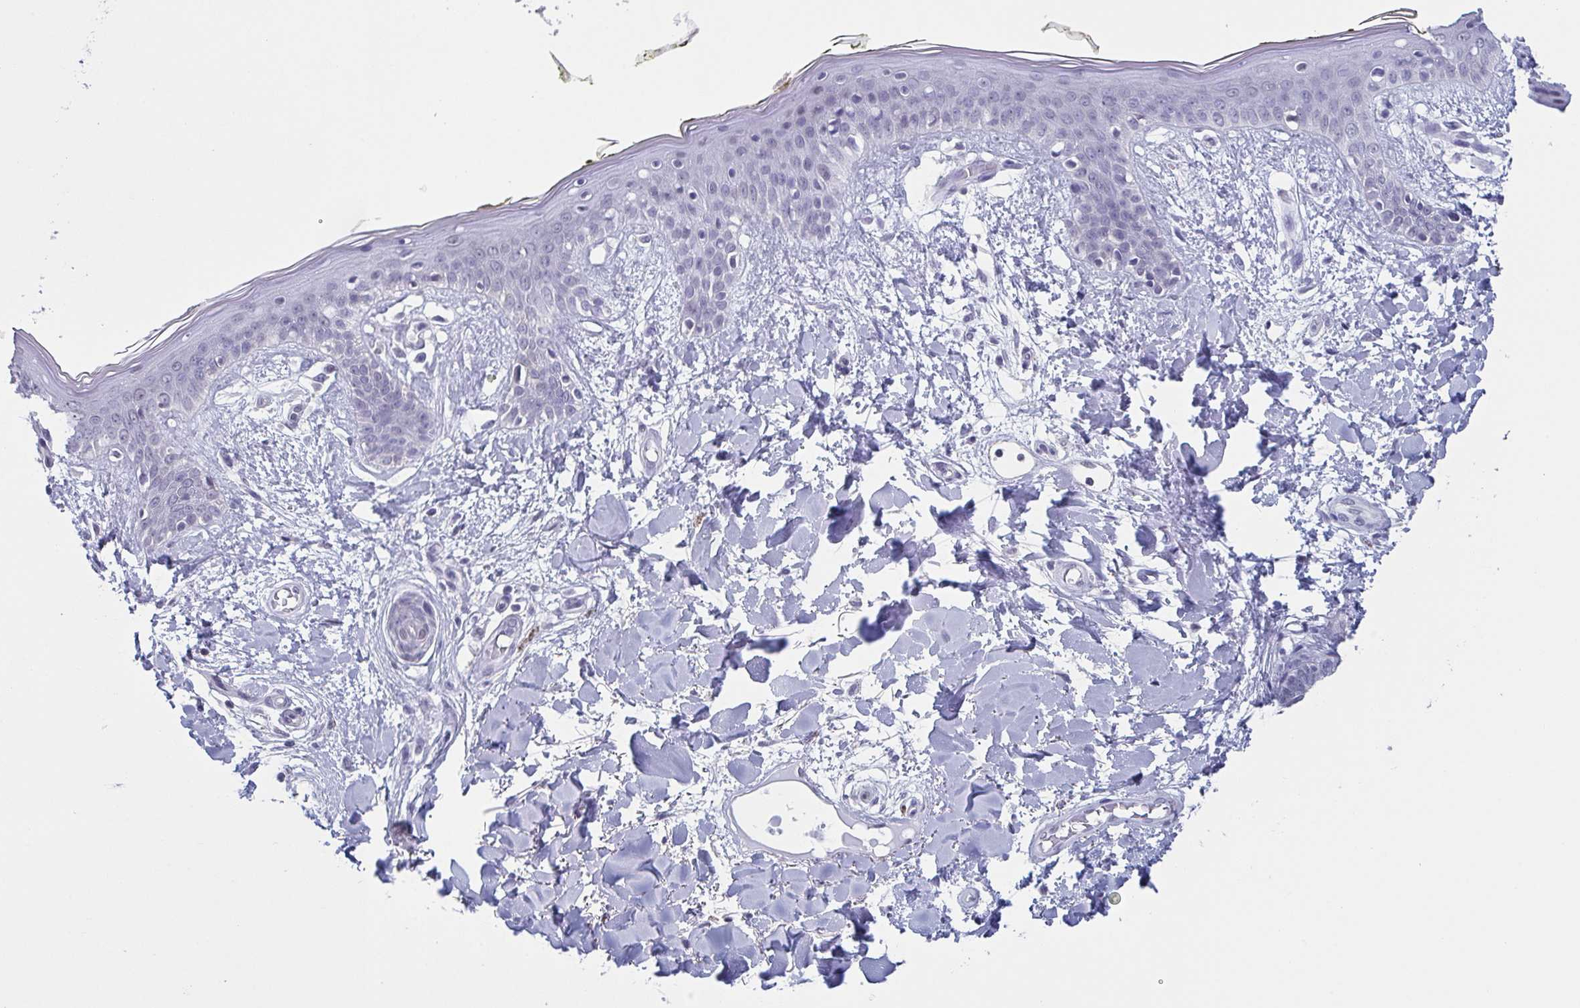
{"staining": {"intensity": "negative", "quantity": "none", "location": "none"}, "tissue": "skin", "cell_type": "Fibroblasts", "image_type": "normal", "snomed": [{"axis": "morphology", "description": "Normal tissue, NOS"}, {"axis": "topography", "description": "Skin"}], "caption": "Image shows no protein expression in fibroblasts of benign skin. (Stains: DAB (3,3'-diaminobenzidine) IHC with hematoxylin counter stain, Microscopy: brightfield microscopy at high magnification).", "gene": "TMEM92", "patient": {"sex": "female", "age": 34}}